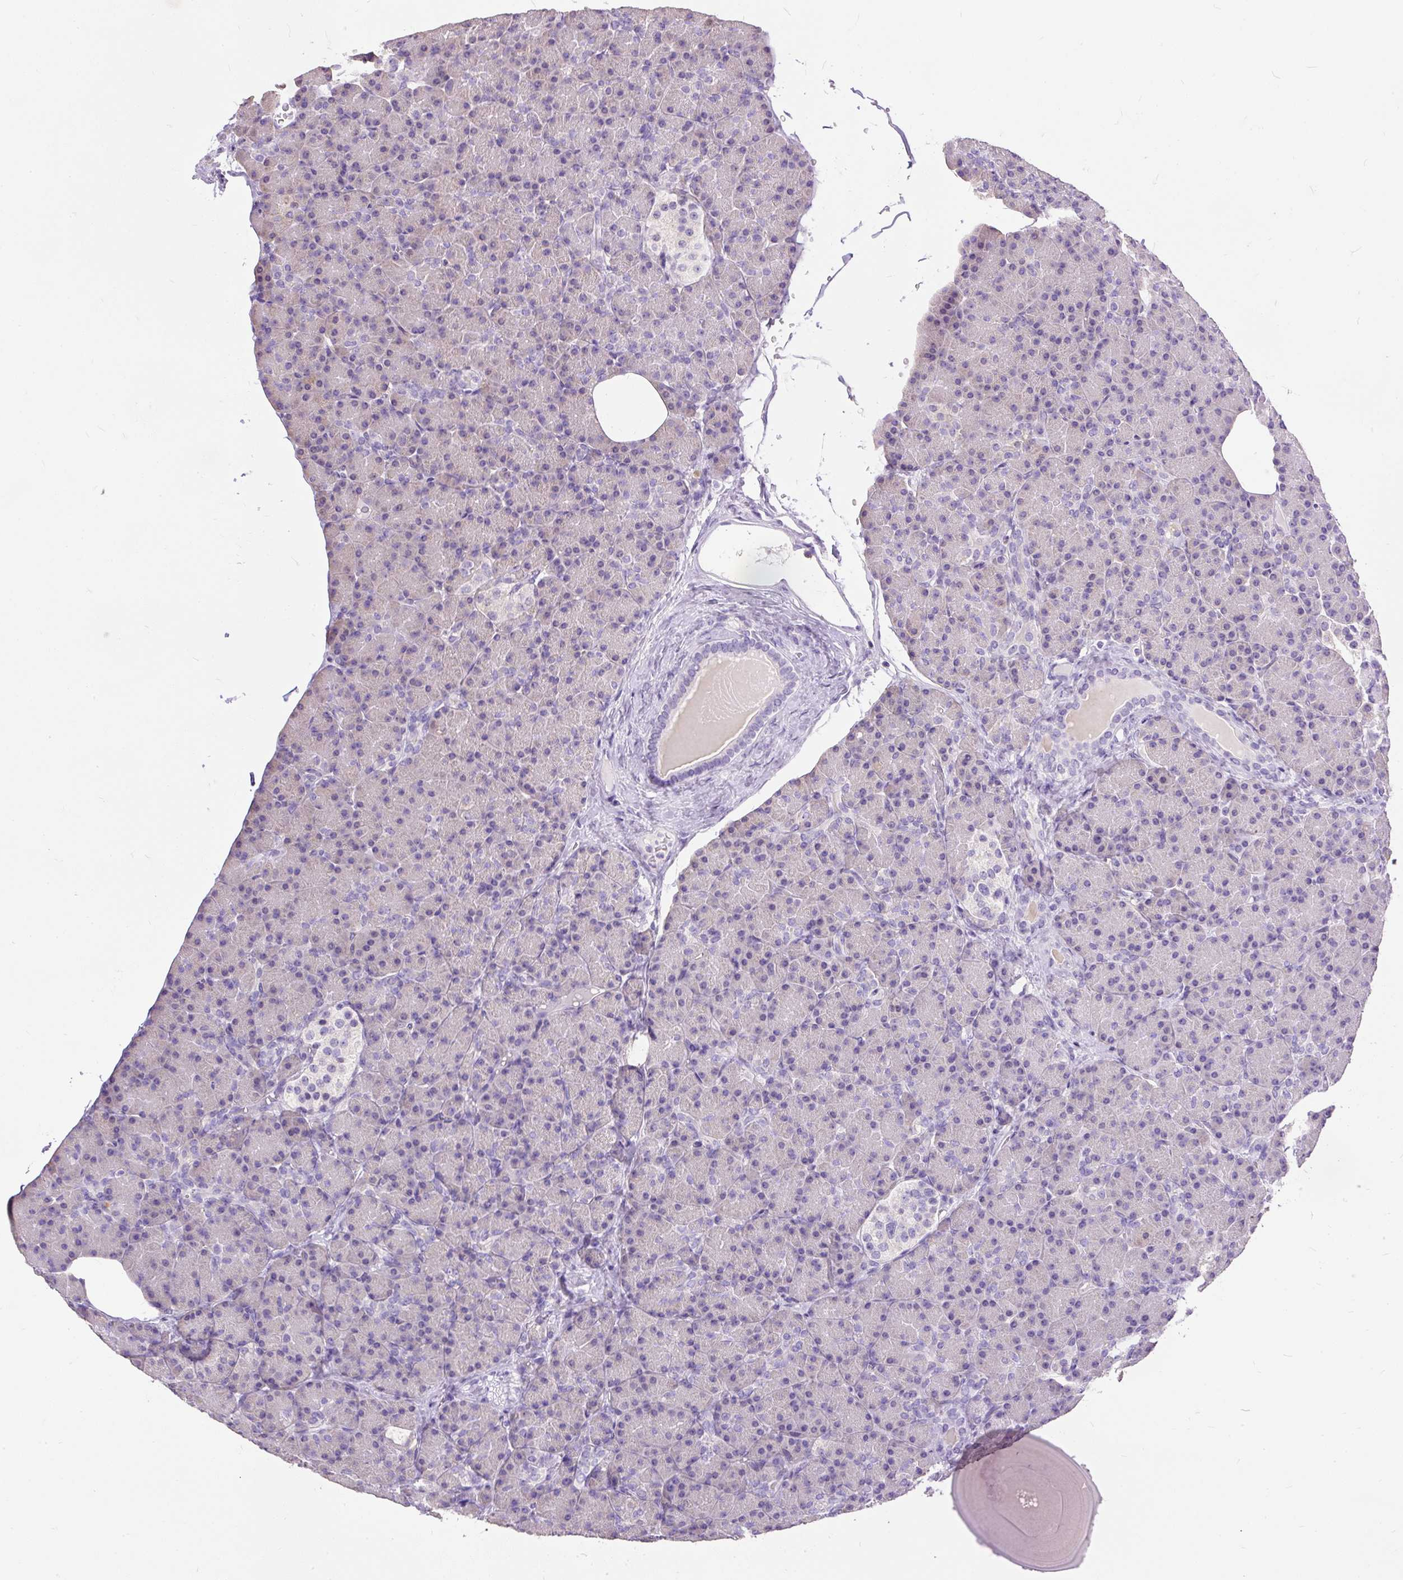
{"staining": {"intensity": "negative", "quantity": "none", "location": "none"}, "tissue": "pancreas", "cell_type": "Exocrine glandular cells", "image_type": "normal", "snomed": [{"axis": "morphology", "description": "Normal tissue, NOS"}, {"axis": "topography", "description": "Pancreas"}], "caption": "The micrograph shows no staining of exocrine glandular cells in unremarkable pancreas.", "gene": "GBX1", "patient": {"sex": "female", "age": 43}}